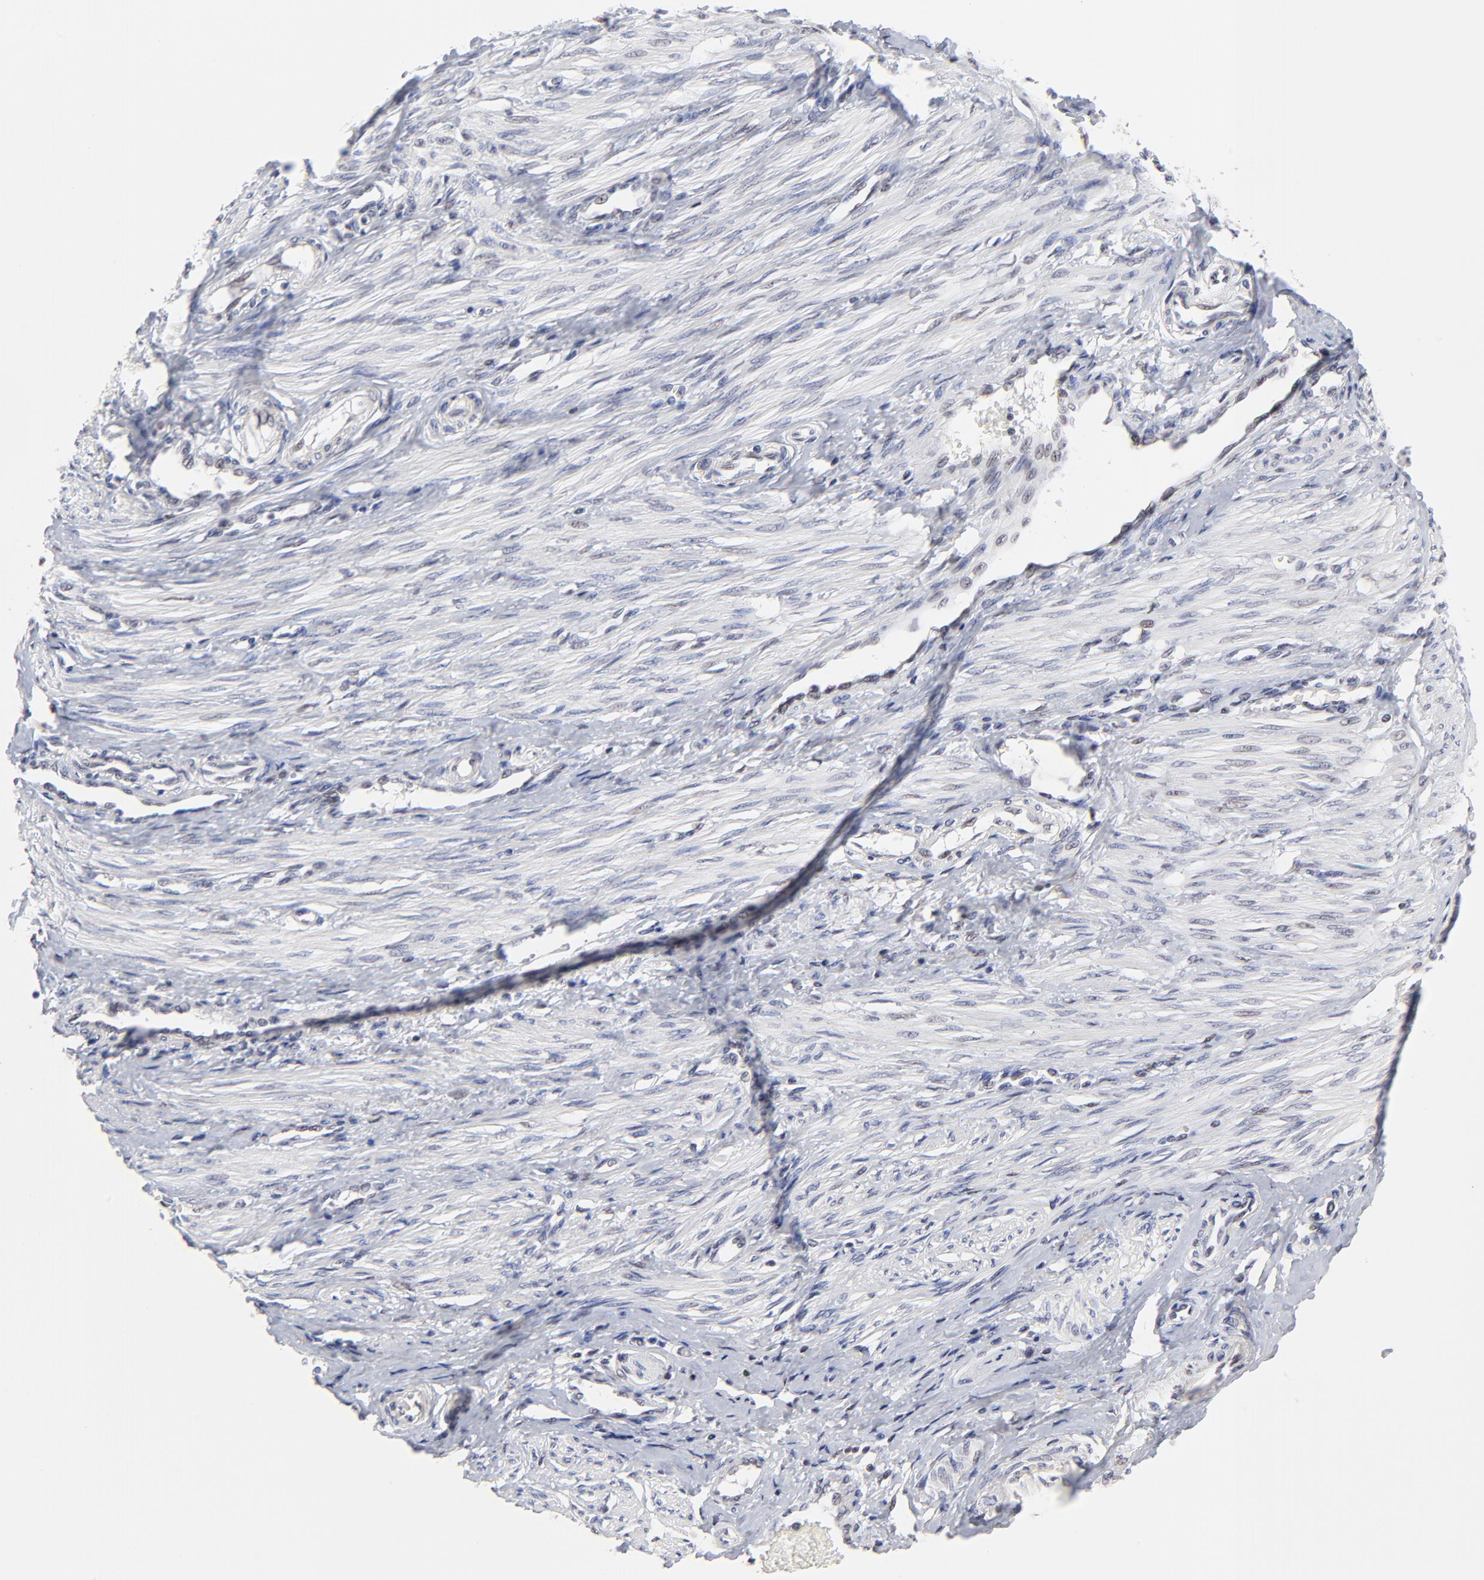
{"staining": {"intensity": "negative", "quantity": "none", "location": "none"}, "tissue": "smooth muscle", "cell_type": "Smooth muscle cells", "image_type": "normal", "snomed": [{"axis": "morphology", "description": "Normal tissue, NOS"}, {"axis": "topography", "description": "Smooth muscle"}, {"axis": "topography", "description": "Uterus"}], "caption": "IHC of normal smooth muscle displays no staining in smooth muscle cells. Nuclei are stained in blue.", "gene": "OGFOD1", "patient": {"sex": "female", "age": 39}}